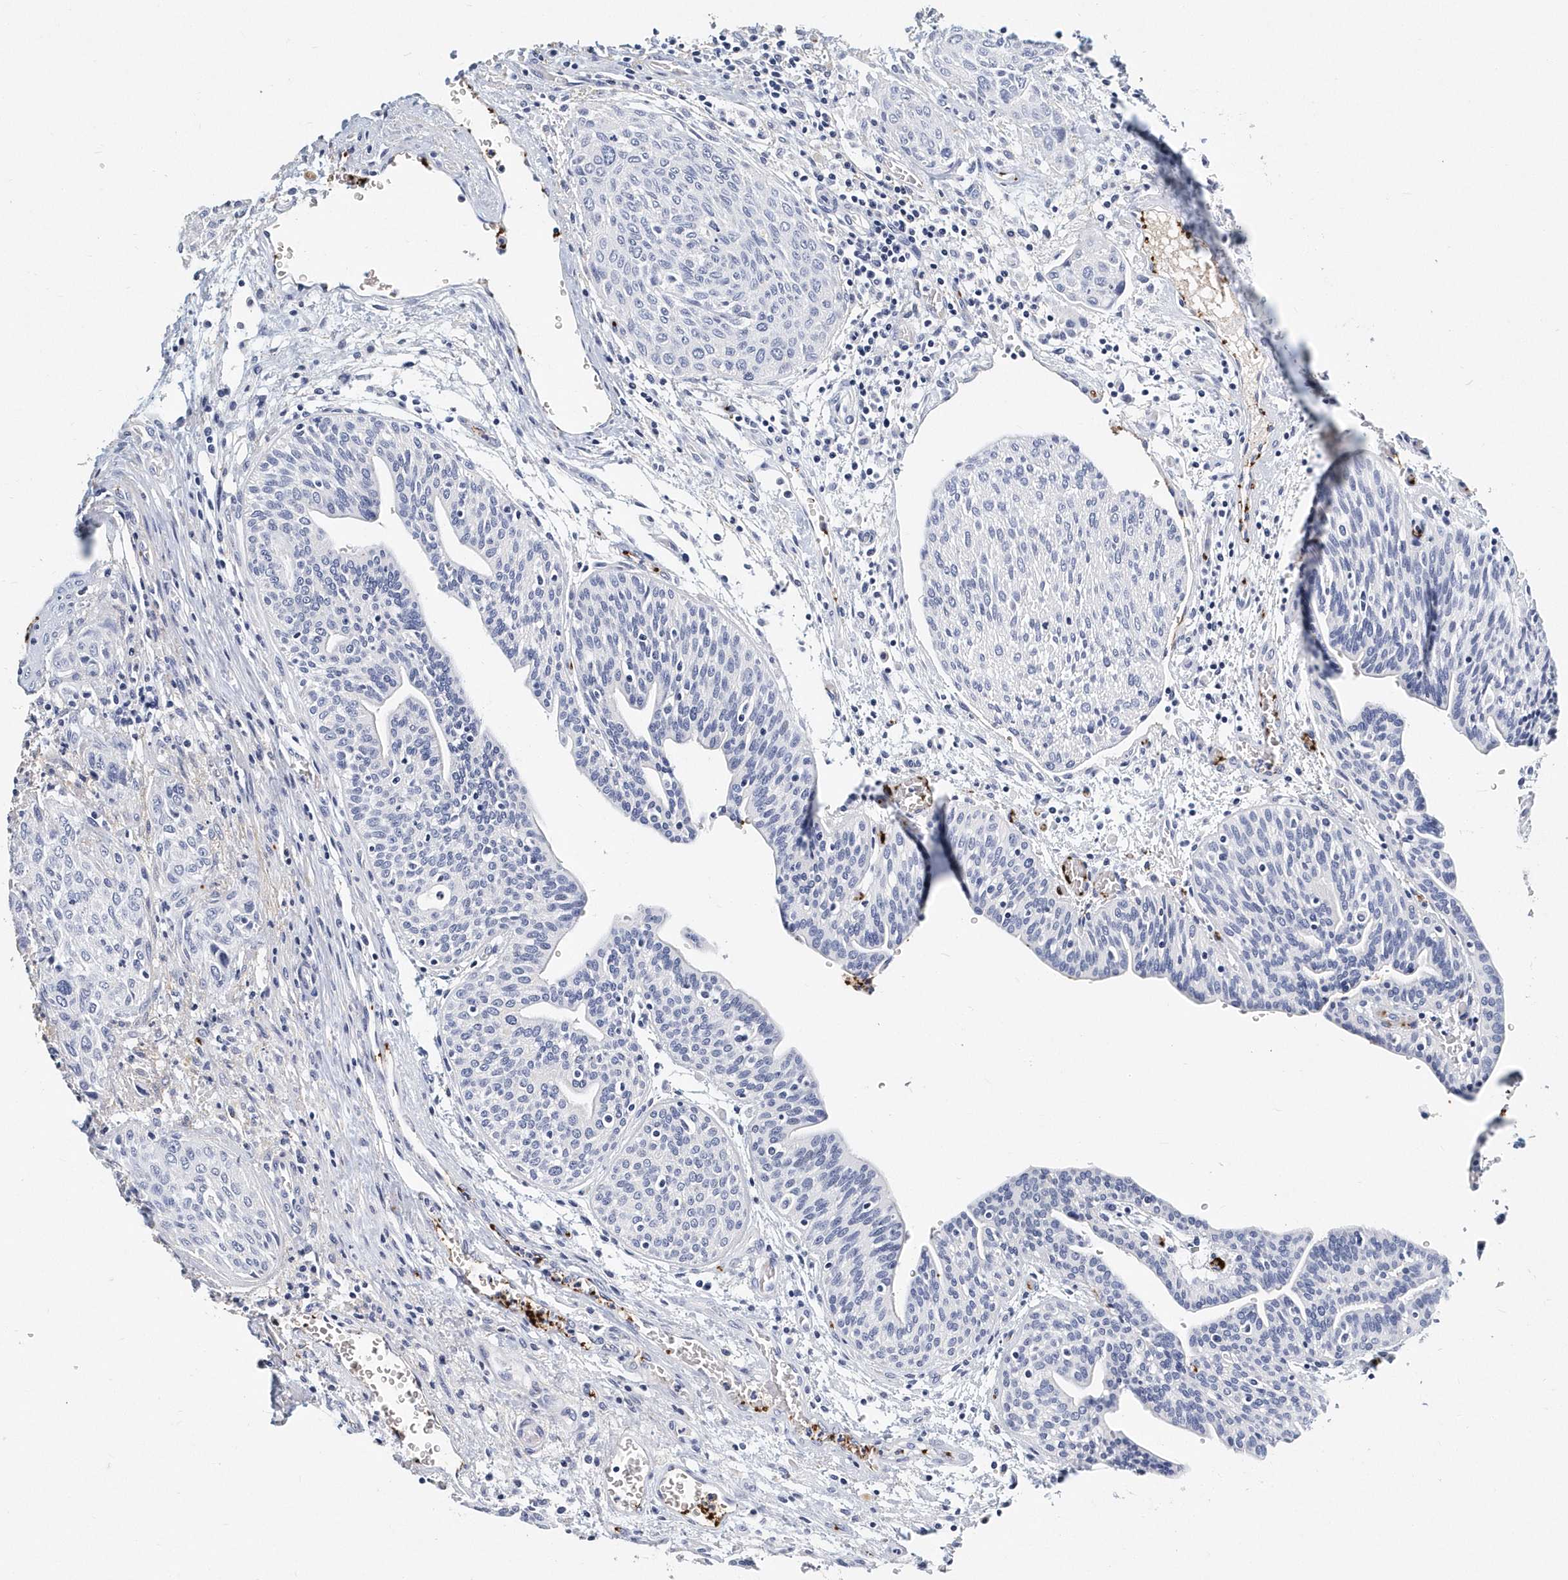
{"staining": {"intensity": "negative", "quantity": "none", "location": "none"}, "tissue": "urothelial cancer", "cell_type": "Tumor cells", "image_type": "cancer", "snomed": [{"axis": "morphology", "description": "Urothelial carcinoma, High grade"}, {"axis": "topography", "description": "Urinary bladder"}], "caption": "Protein analysis of high-grade urothelial carcinoma shows no significant positivity in tumor cells.", "gene": "ITGA2B", "patient": {"sex": "male", "age": 35}}